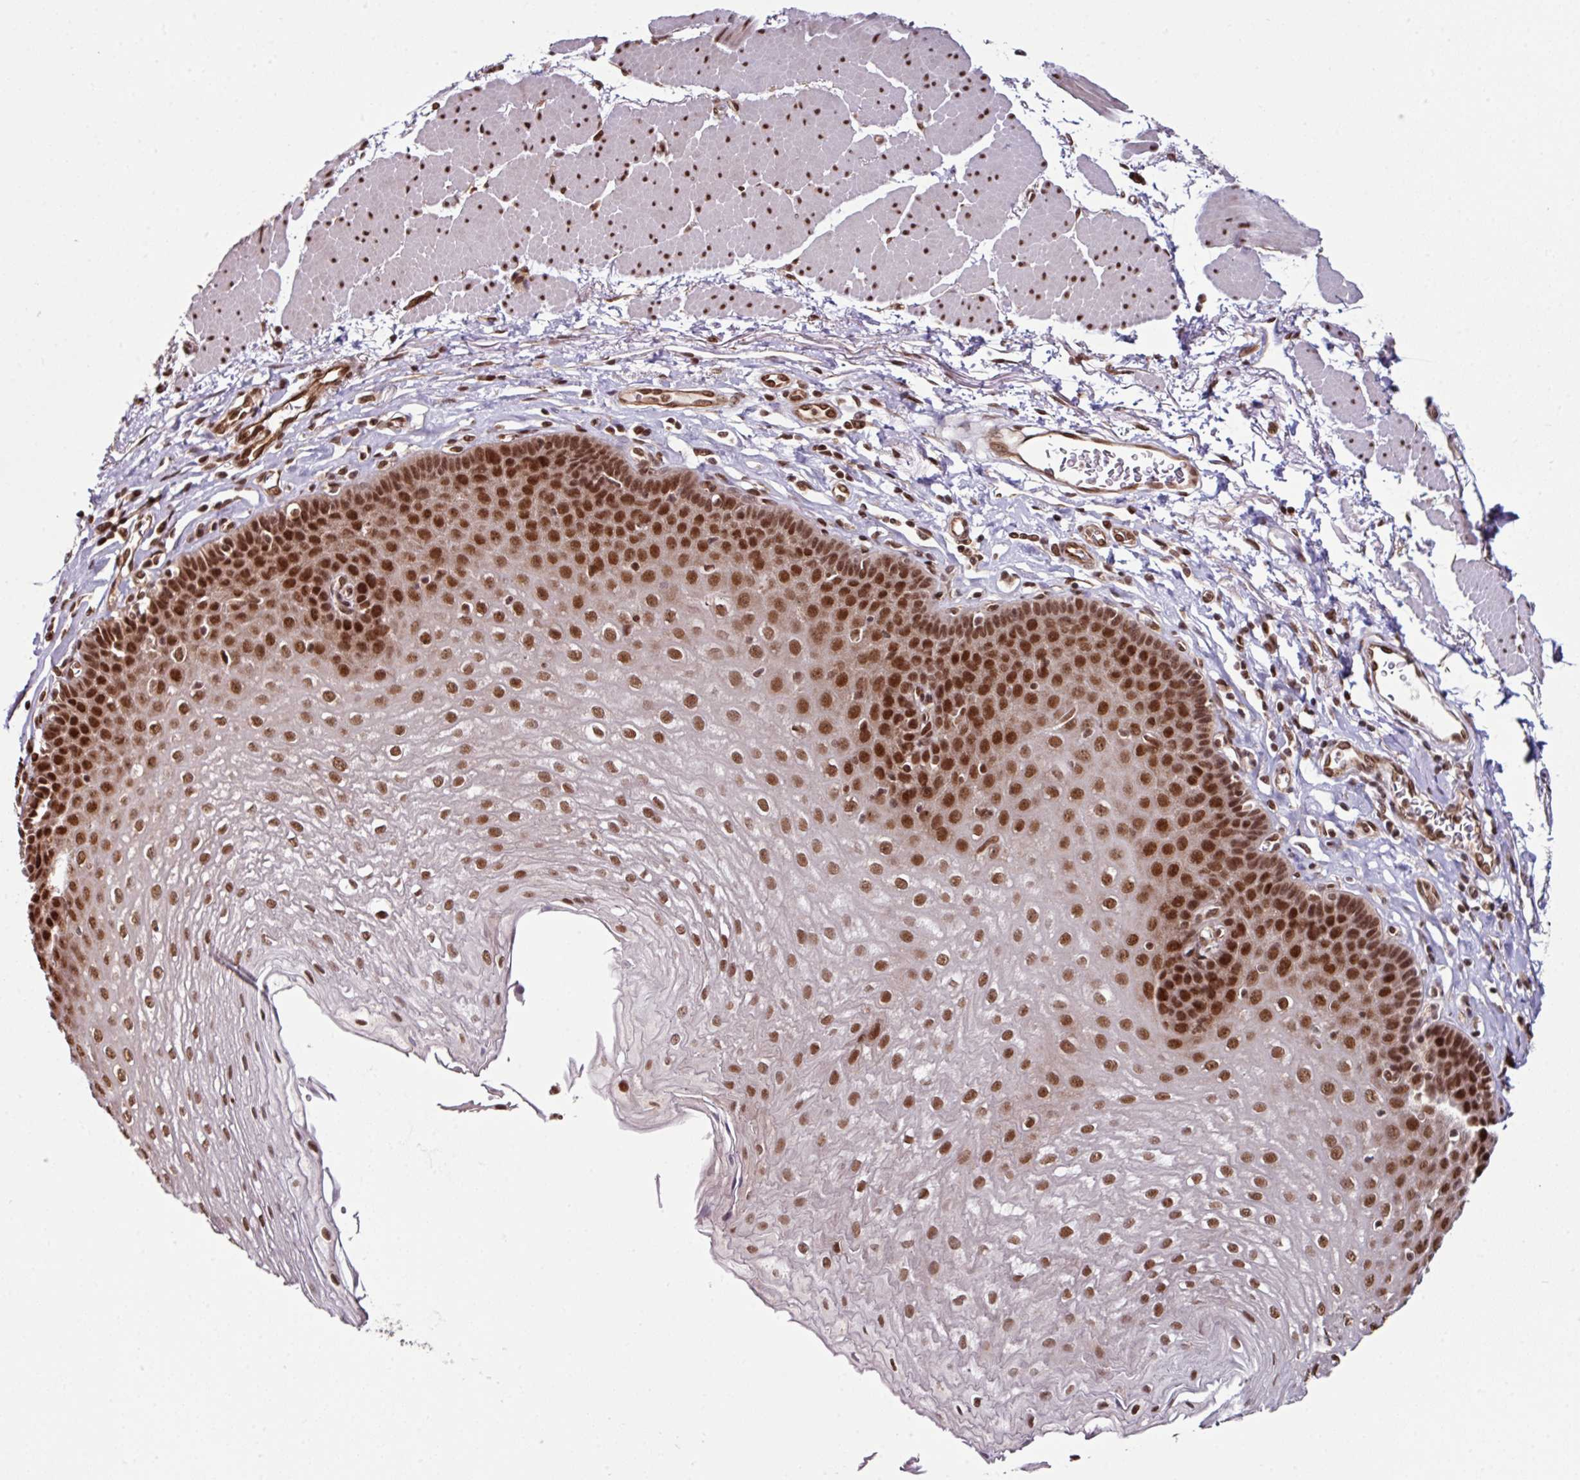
{"staining": {"intensity": "strong", "quantity": ">75%", "location": "nuclear"}, "tissue": "esophagus", "cell_type": "Squamous epithelial cells", "image_type": "normal", "snomed": [{"axis": "morphology", "description": "Normal tissue, NOS"}, {"axis": "topography", "description": "Esophagus"}], "caption": "Immunohistochemical staining of unremarkable human esophagus exhibits high levels of strong nuclear expression in about >75% of squamous epithelial cells. (Stains: DAB (3,3'-diaminobenzidine) in brown, nuclei in blue, Microscopy: brightfield microscopy at high magnification).", "gene": "MORF4L2", "patient": {"sex": "female", "age": 81}}